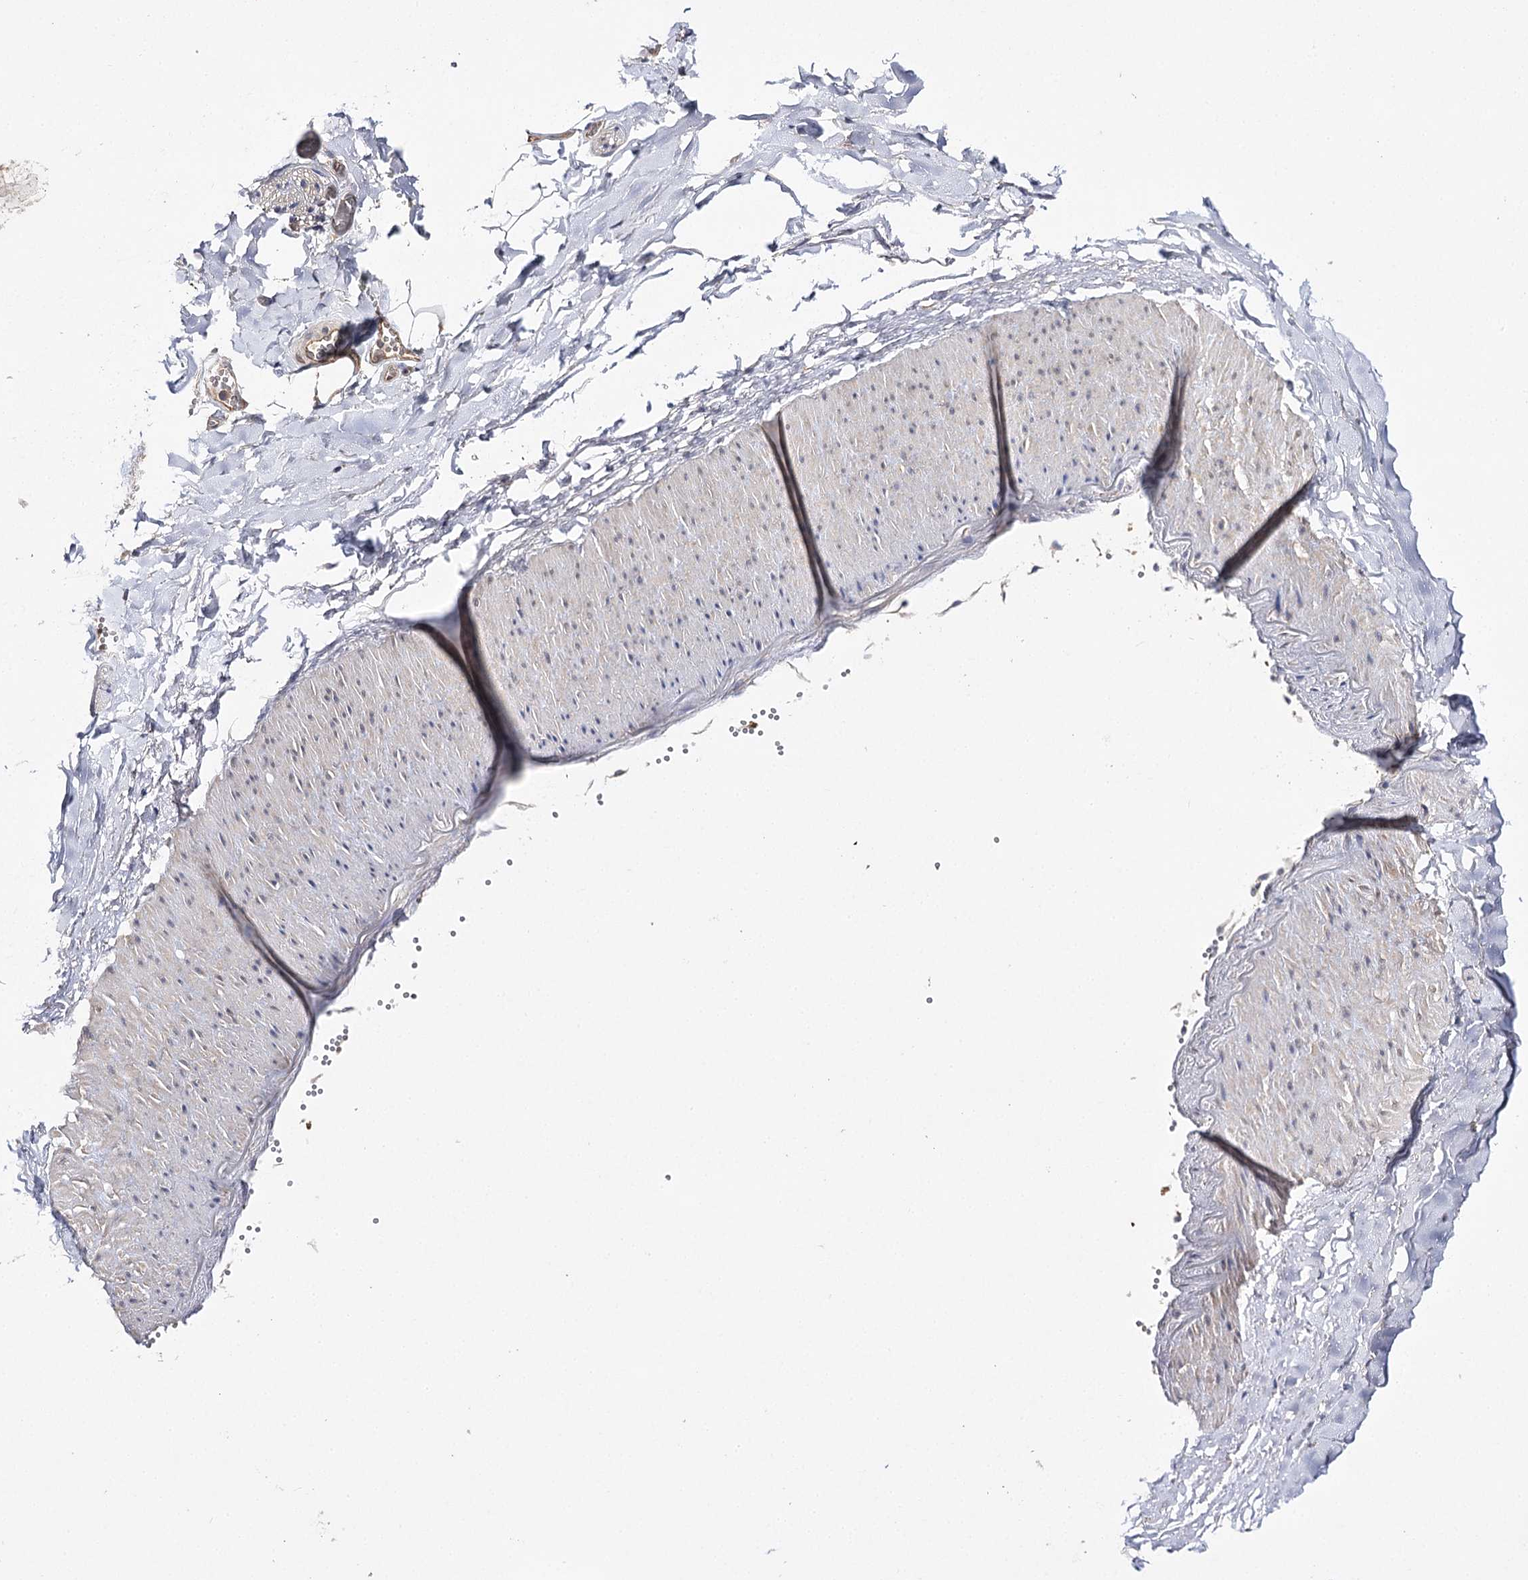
{"staining": {"intensity": "weak", "quantity": ">75%", "location": "cytoplasmic/membranous"}, "tissue": "adipose tissue", "cell_type": "Adipocytes", "image_type": "normal", "snomed": [{"axis": "morphology", "description": "Normal tissue, NOS"}, {"axis": "topography", "description": "Gallbladder"}, {"axis": "topography", "description": "Peripheral nerve tissue"}], "caption": "Brown immunohistochemical staining in unremarkable adipose tissue exhibits weak cytoplasmic/membranous positivity in about >75% of adipocytes.", "gene": "BCR", "patient": {"sex": "male", "age": 38}}